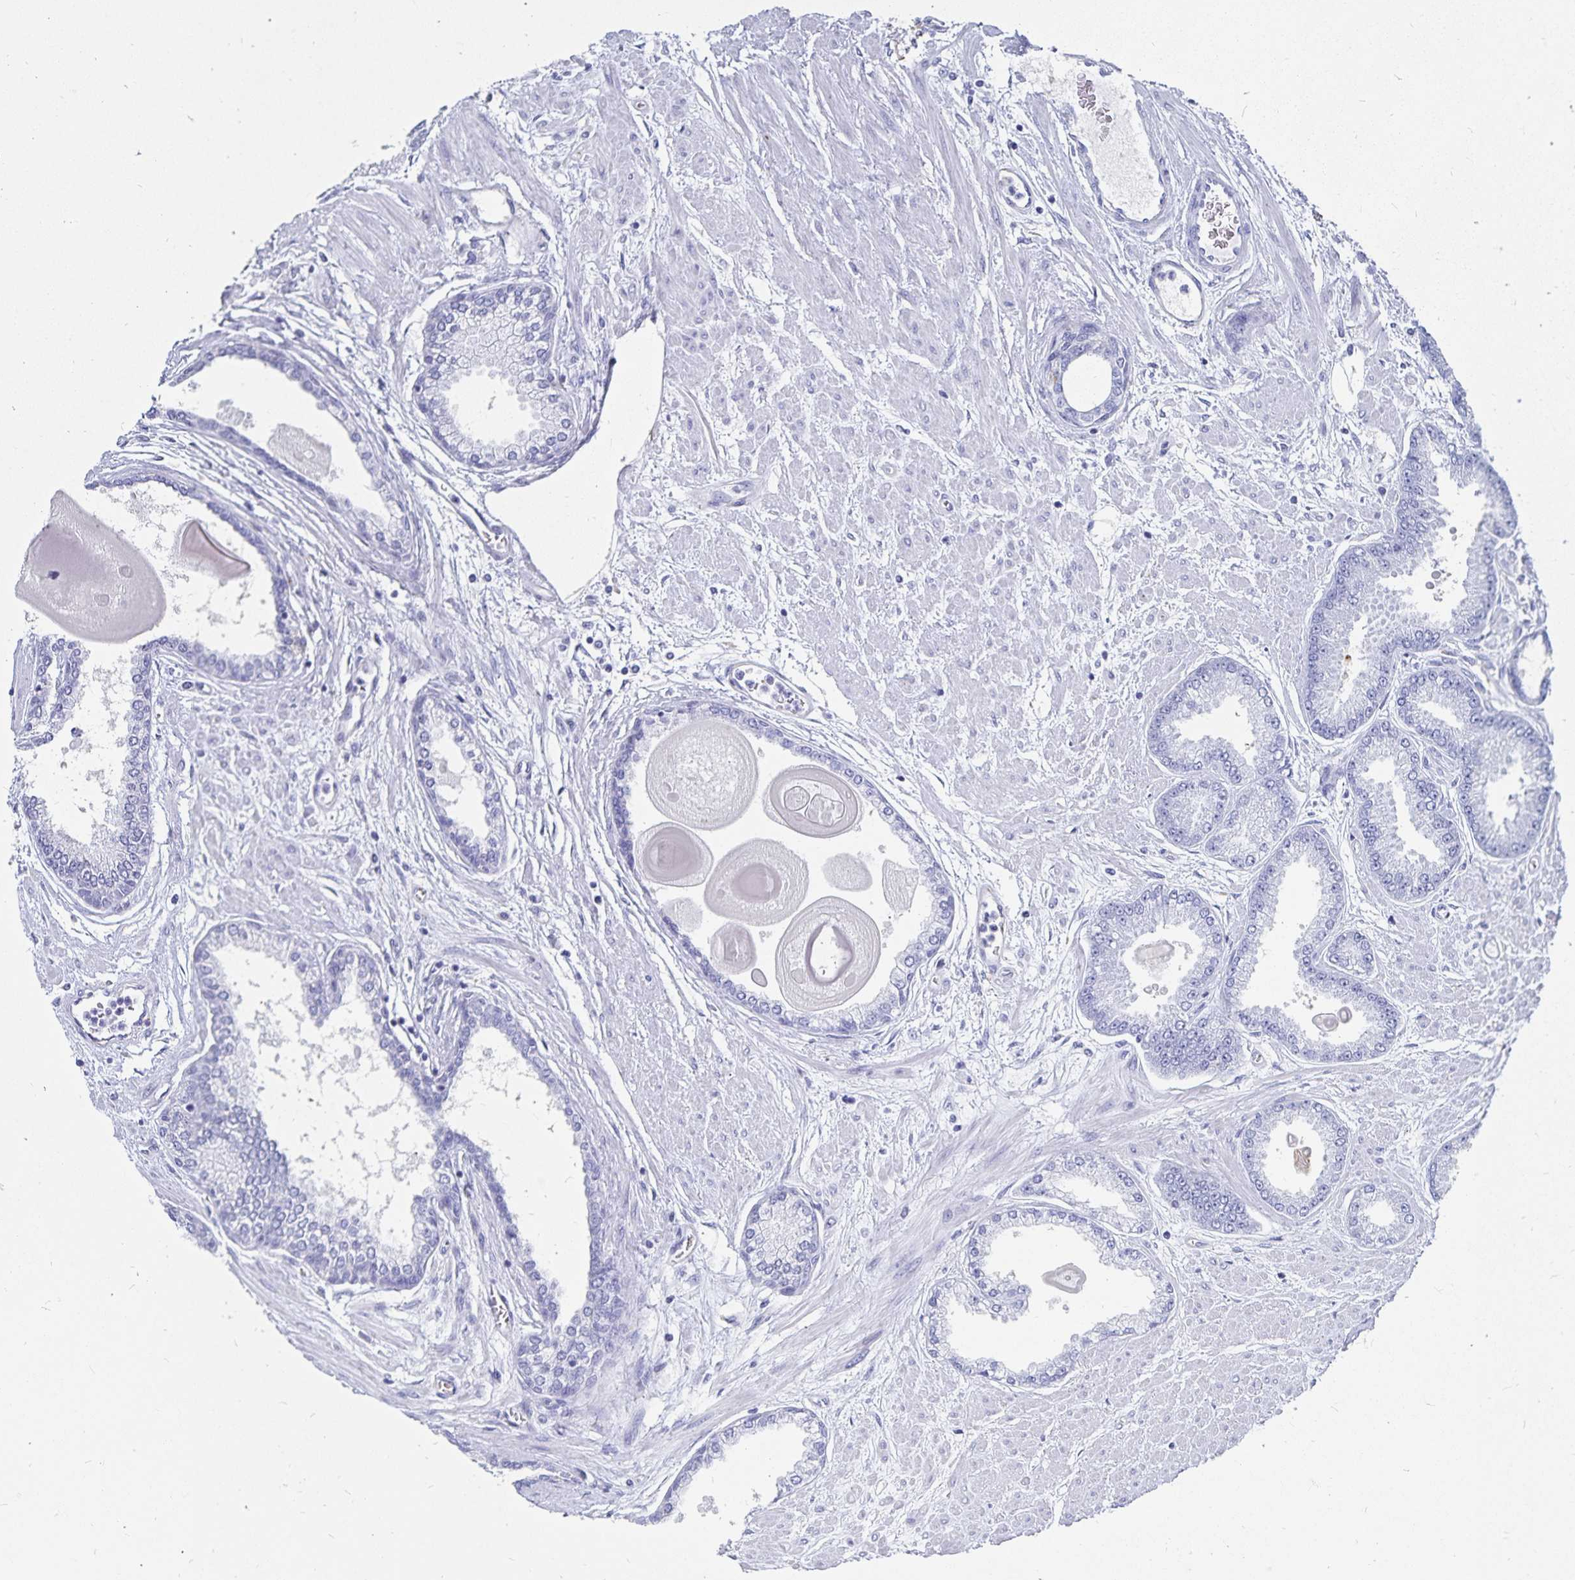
{"staining": {"intensity": "negative", "quantity": "none", "location": "none"}, "tissue": "prostate cancer", "cell_type": "Tumor cells", "image_type": "cancer", "snomed": [{"axis": "morphology", "description": "Adenocarcinoma, Low grade"}, {"axis": "topography", "description": "Prostate"}], "caption": "Prostate cancer stained for a protein using immunohistochemistry displays no staining tumor cells.", "gene": "INSL5", "patient": {"sex": "male", "age": 67}}